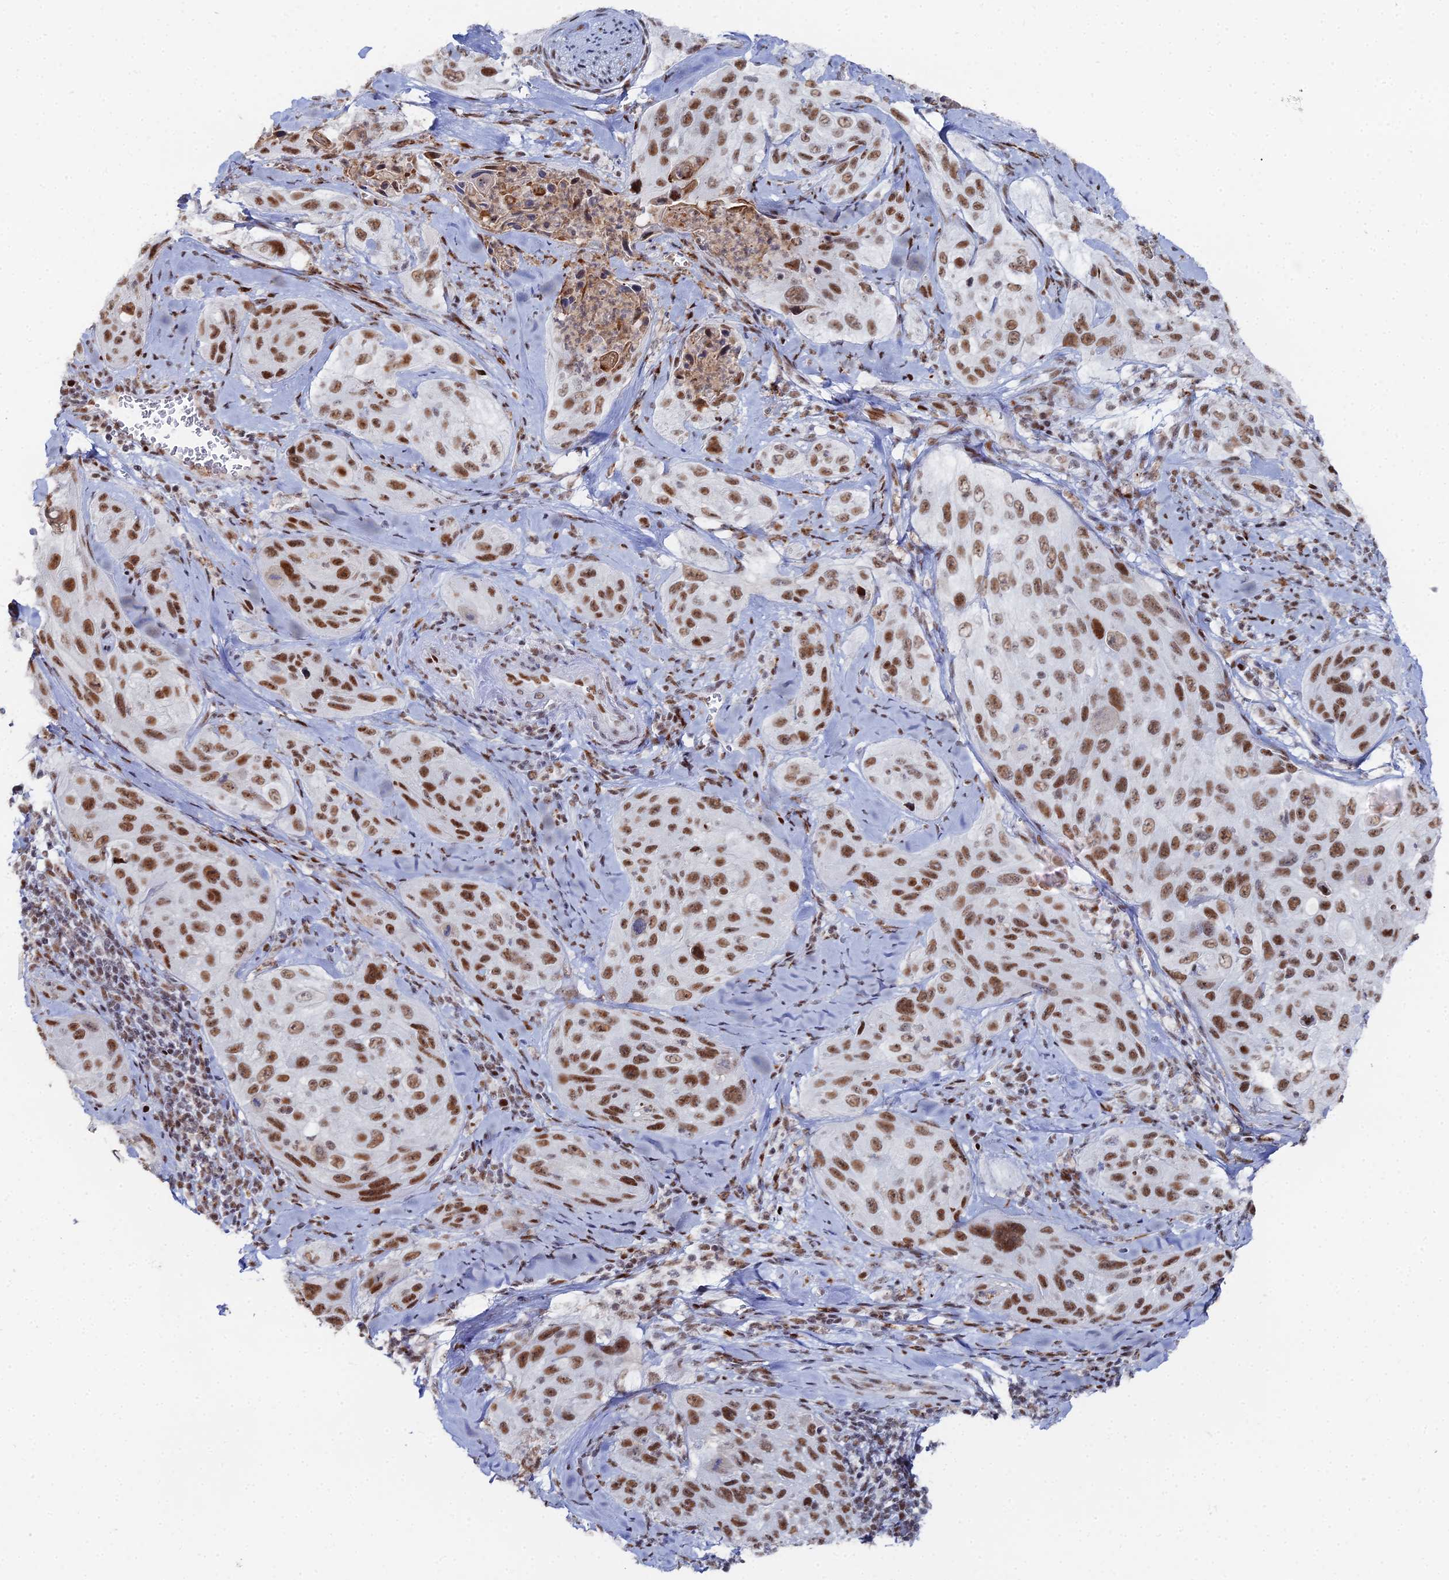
{"staining": {"intensity": "moderate", "quantity": ">75%", "location": "nuclear"}, "tissue": "cervical cancer", "cell_type": "Tumor cells", "image_type": "cancer", "snomed": [{"axis": "morphology", "description": "Squamous cell carcinoma, NOS"}, {"axis": "topography", "description": "Cervix"}], "caption": "Squamous cell carcinoma (cervical) was stained to show a protein in brown. There is medium levels of moderate nuclear staining in approximately >75% of tumor cells. The protein of interest is stained brown, and the nuclei are stained in blue (DAB IHC with brightfield microscopy, high magnification).", "gene": "GSC2", "patient": {"sex": "female", "age": 42}}